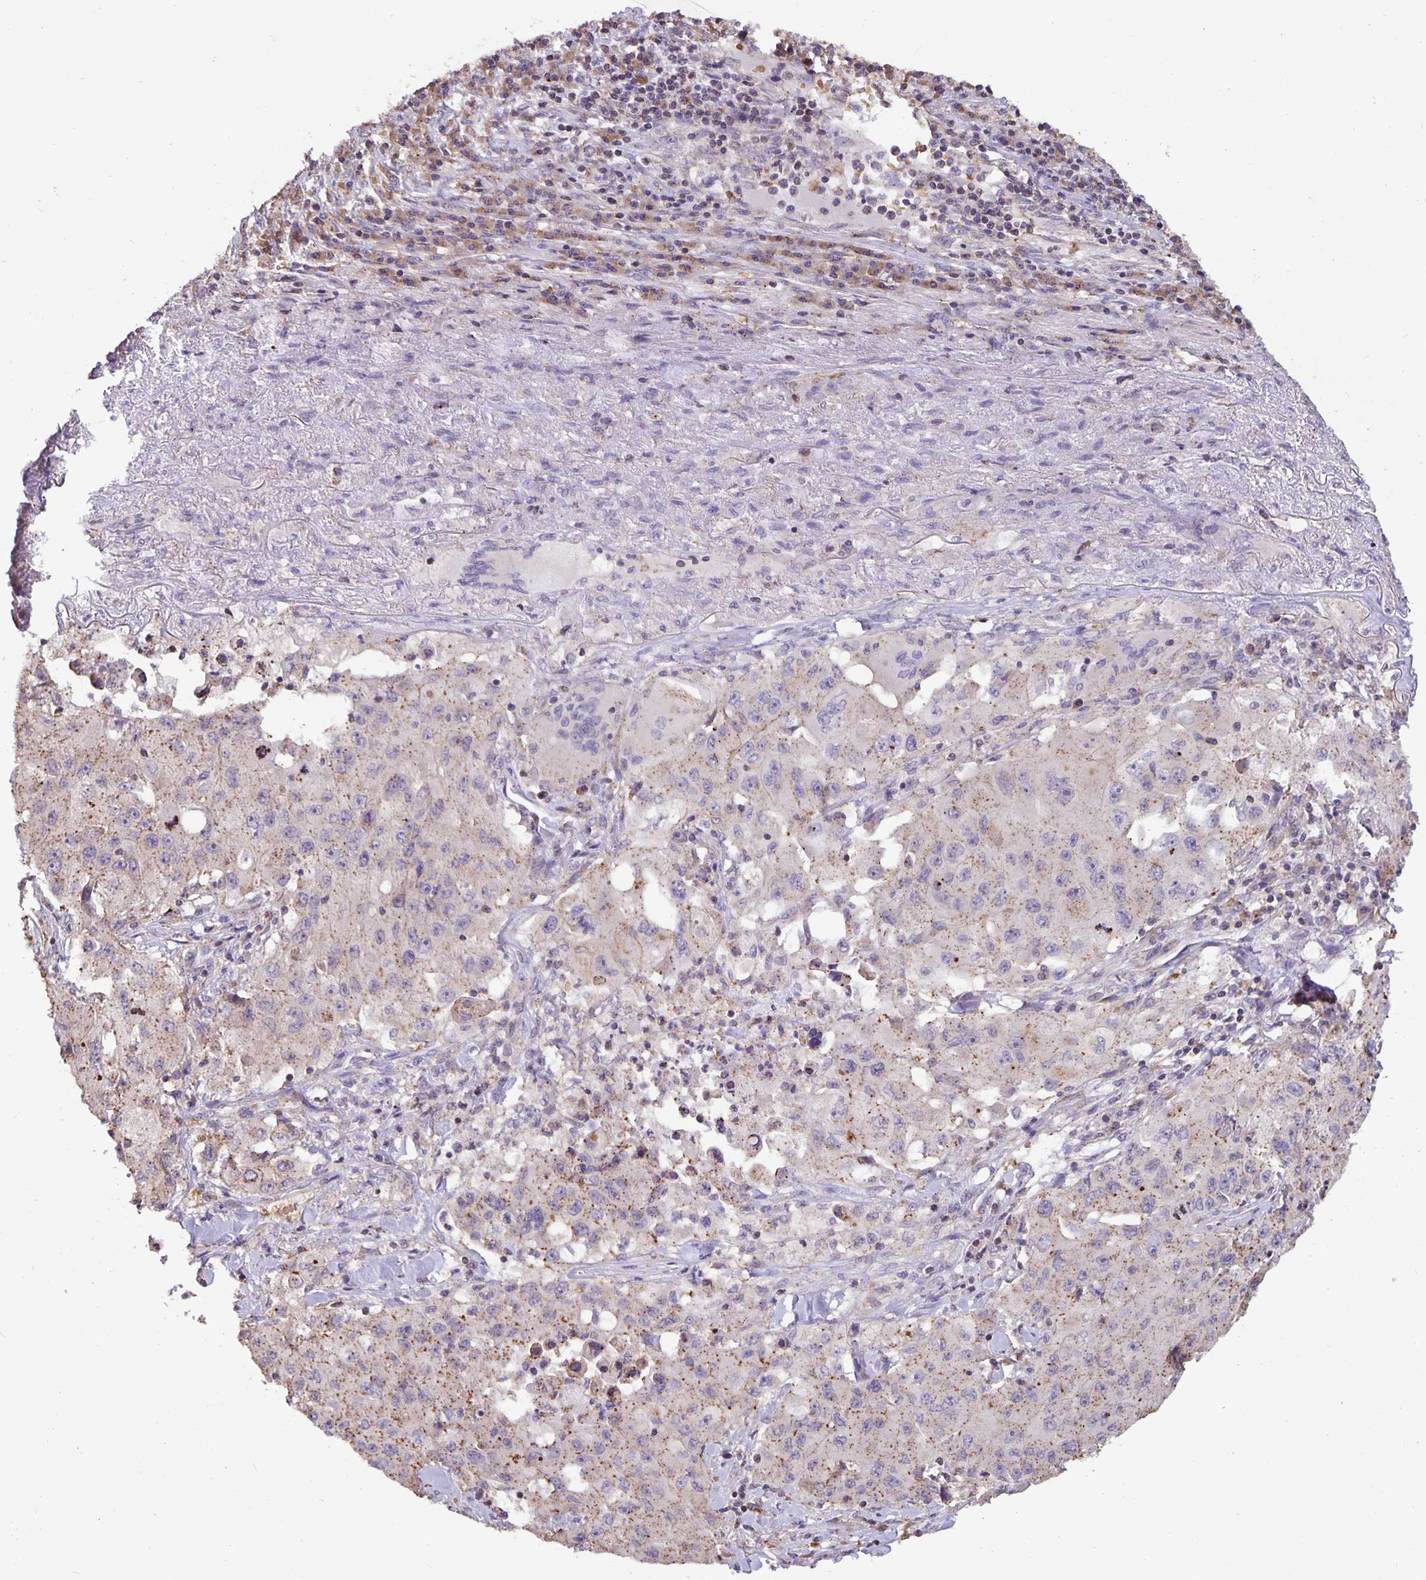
{"staining": {"intensity": "weak", "quantity": "25%-75%", "location": "cytoplasmic/membranous"}, "tissue": "lung cancer", "cell_type": "Tumor cells", "image_type": "cancer", "snomed": [{"axis": "morphology", "description": "Squamous cell carcinoma, NOS"}, {"axis": "topography", "description": "Lung"}], "caption": "There is low levels of weak cytoplasmic/membranous staining in tumor cells of lung cancer (squamous cell carcinoma), as demonstrated by immunohistochemical staining (brown color).", "gene": "TMEM71", "patient": {"sex": "male", "age": 63}}